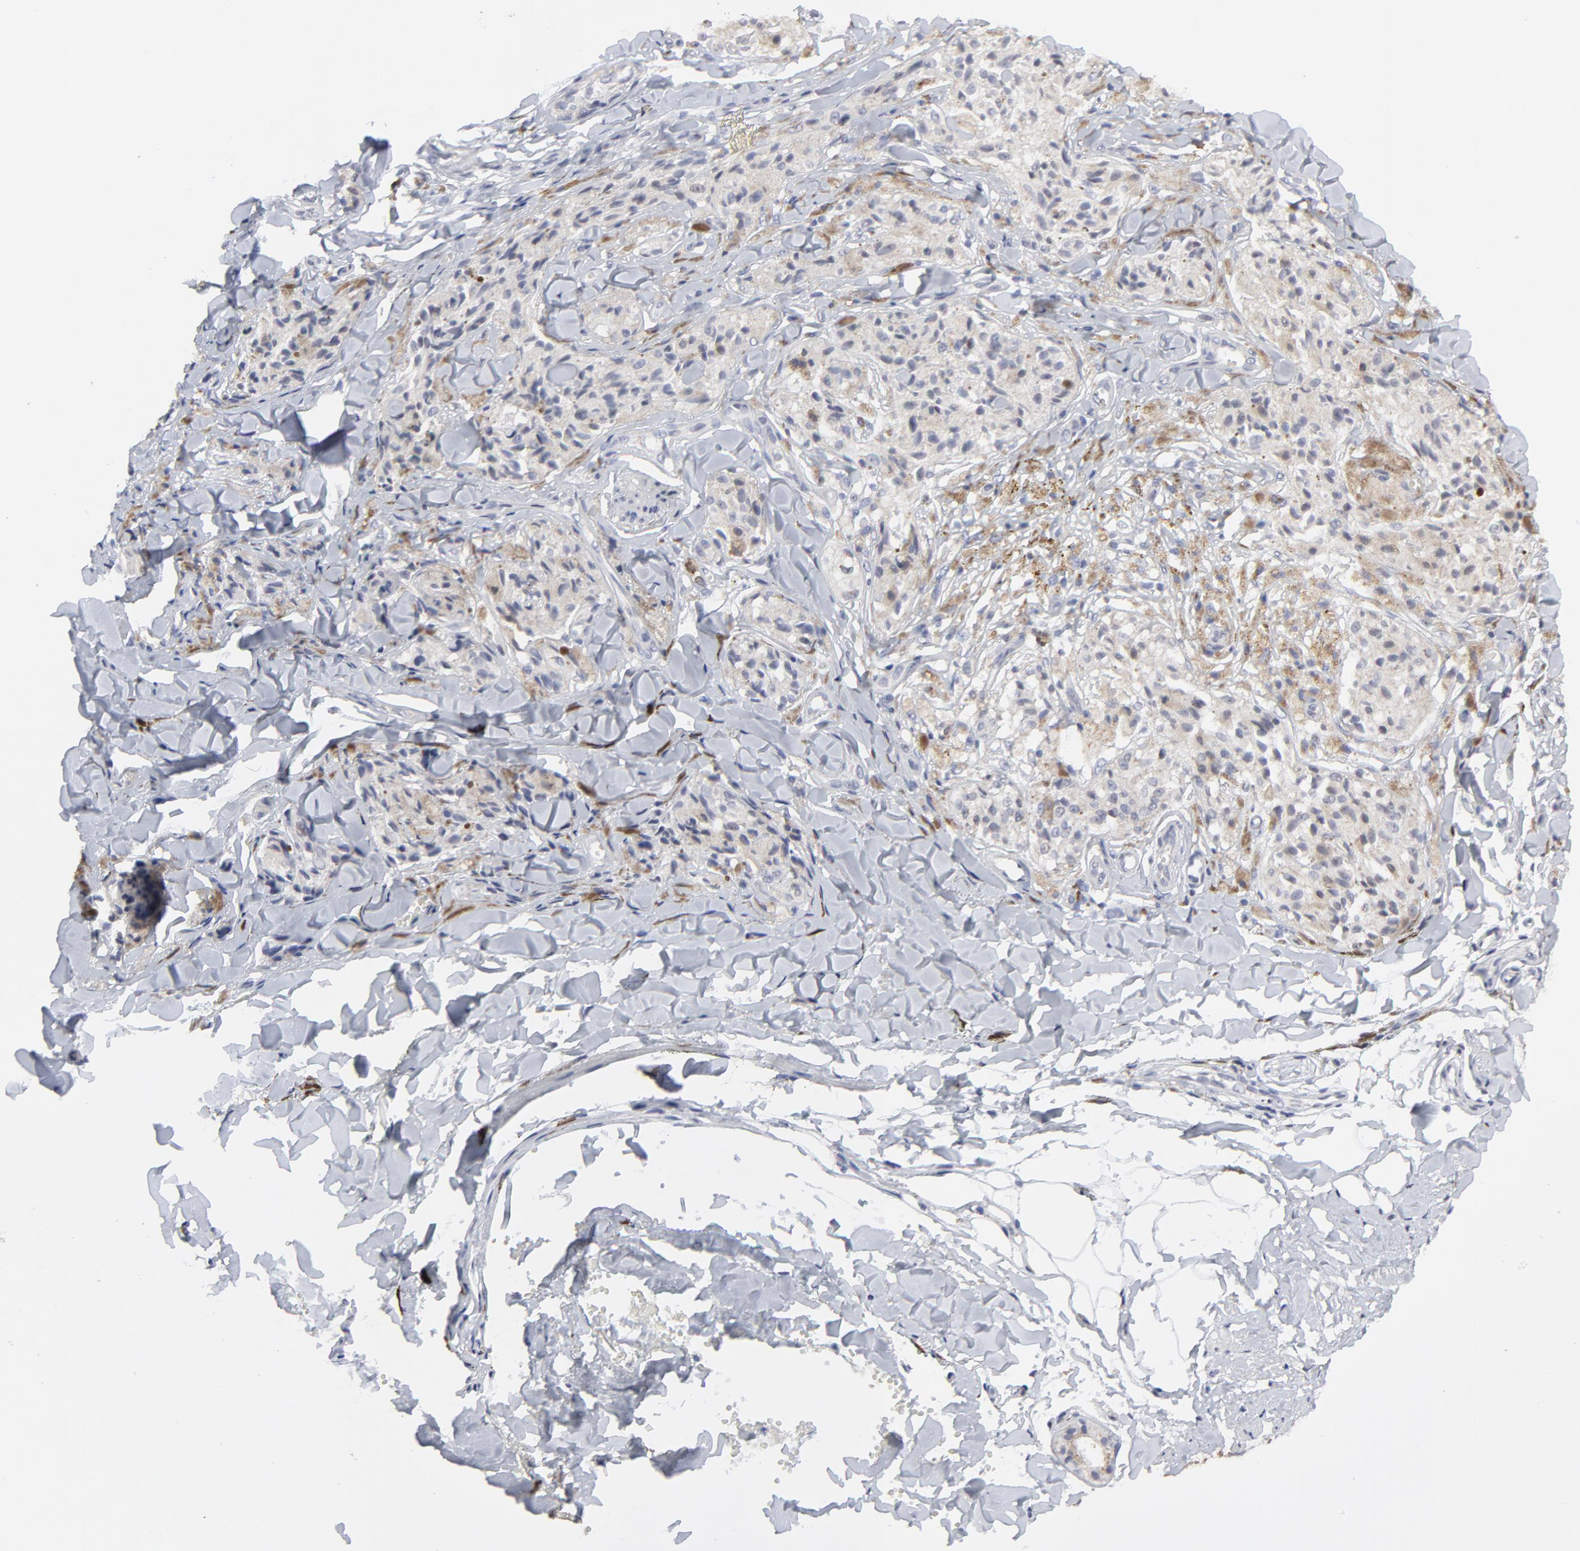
{"staining": {"intensity": "weak", "quantity": "<25%", "location": "cytoplasmic/membranous"}, "tissue": "melanoma", "cell_type": "Tumor cells", "image_type": "cancer", "snomed": [{"axis": "morphology", "description": "Malignant melanoma, Metastatic site"}, {"axis": "topography", "description": "Skin"}], "caption": "A histopathology image of malignant melanoma (metastatic site) stained for a protein exhibits no brown staining in tumor cells.", "gene": "NCAPH", "patient": {"sex": "female", "age": 66}}